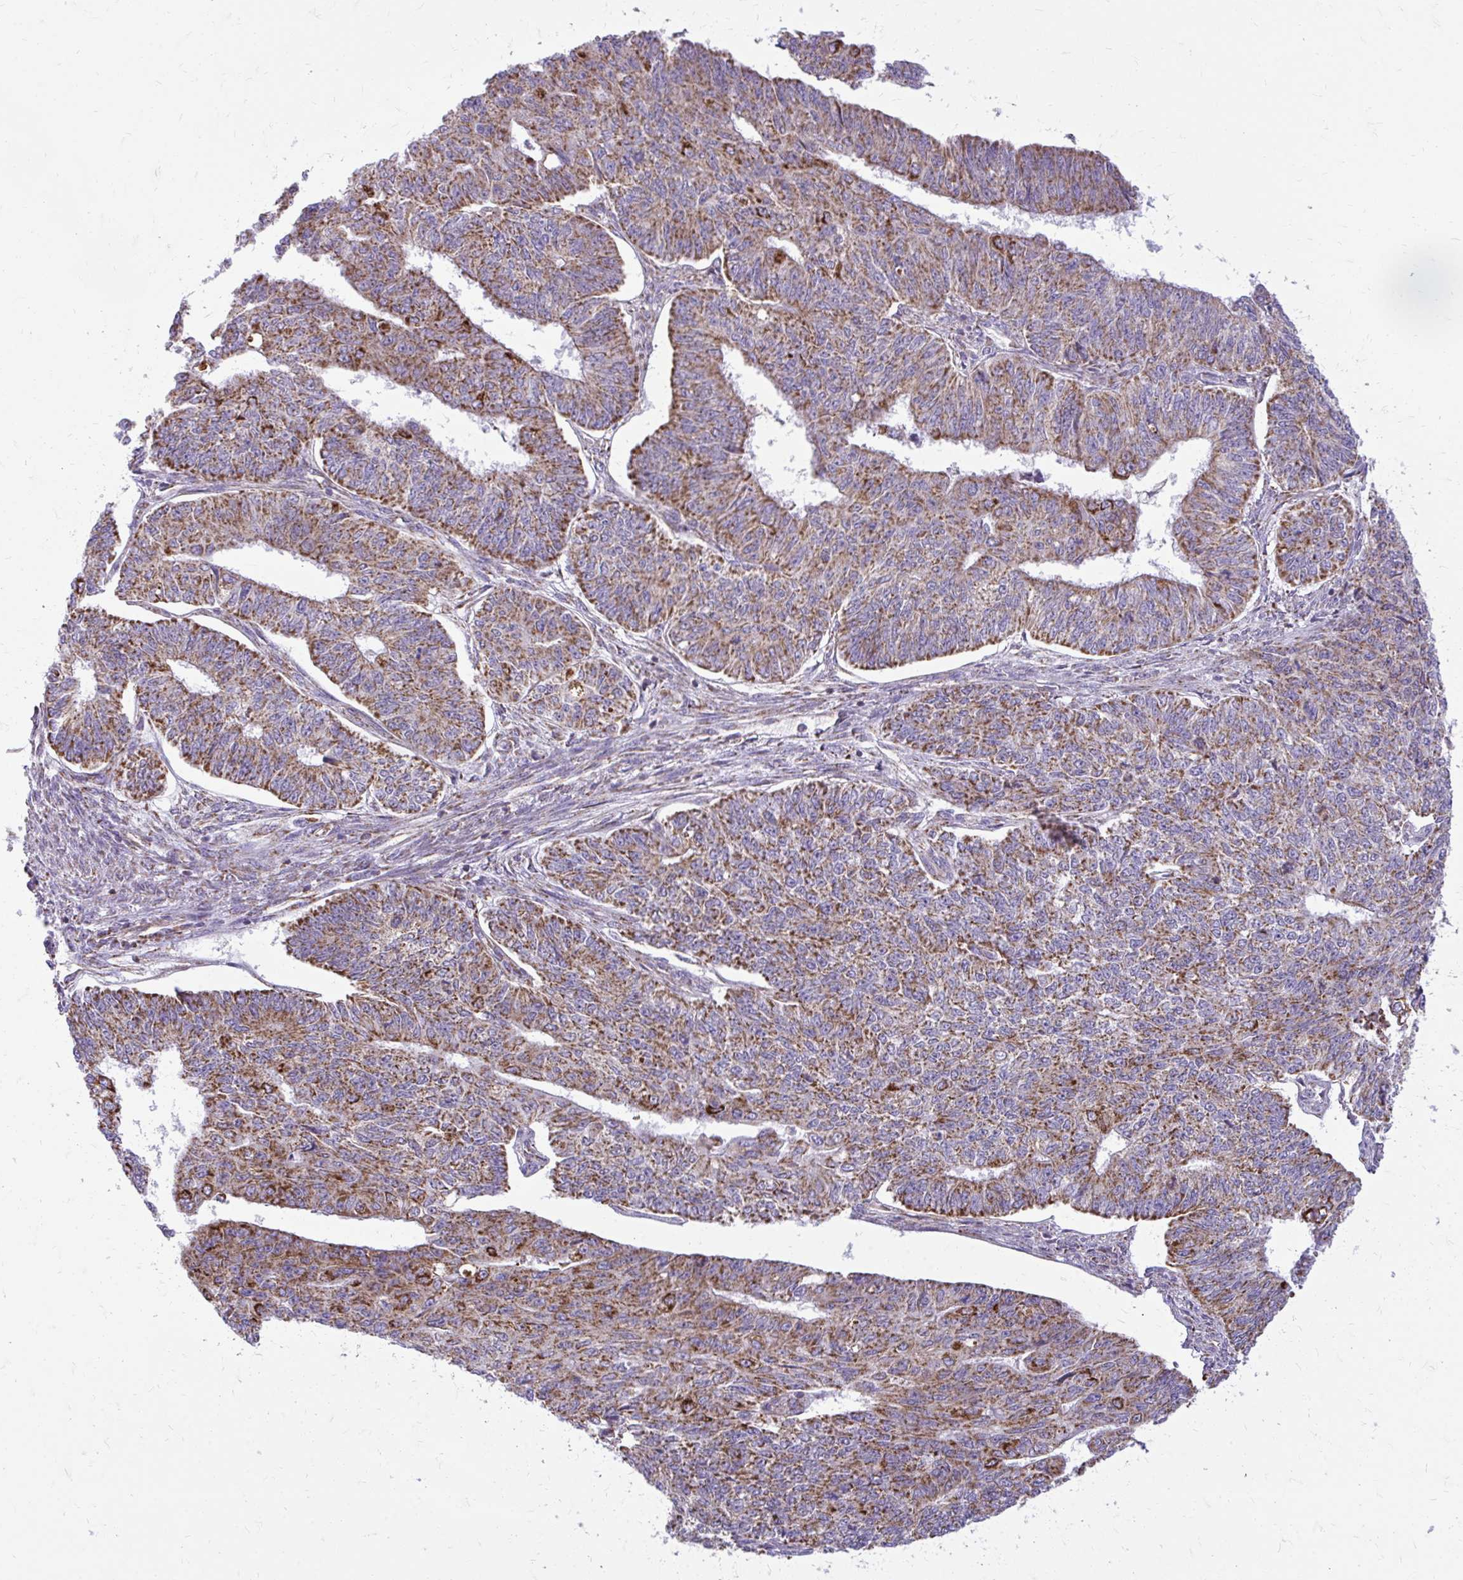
{"staining": {"intensity": "moderate", "quantity": ">75%", "location": "cytoplasmic/membranous"}, "tissue": "endometrial cancer", "cell_type": "Tumor cells", "image_type": "cancer", "snomed": [{"axis": "morphology", "description": "Adenocarcinoma, NOS"}, {"axis": "topography", "description": "Endometrium"}], "caption": "DAB immunohistochemical staining of endometrial cancer displays moderate cytoplasmic/membranous protein expression in about >75% of tumor cells.", "gene": "IFIT1", "patient": {"sex": "female", "age": 32}}